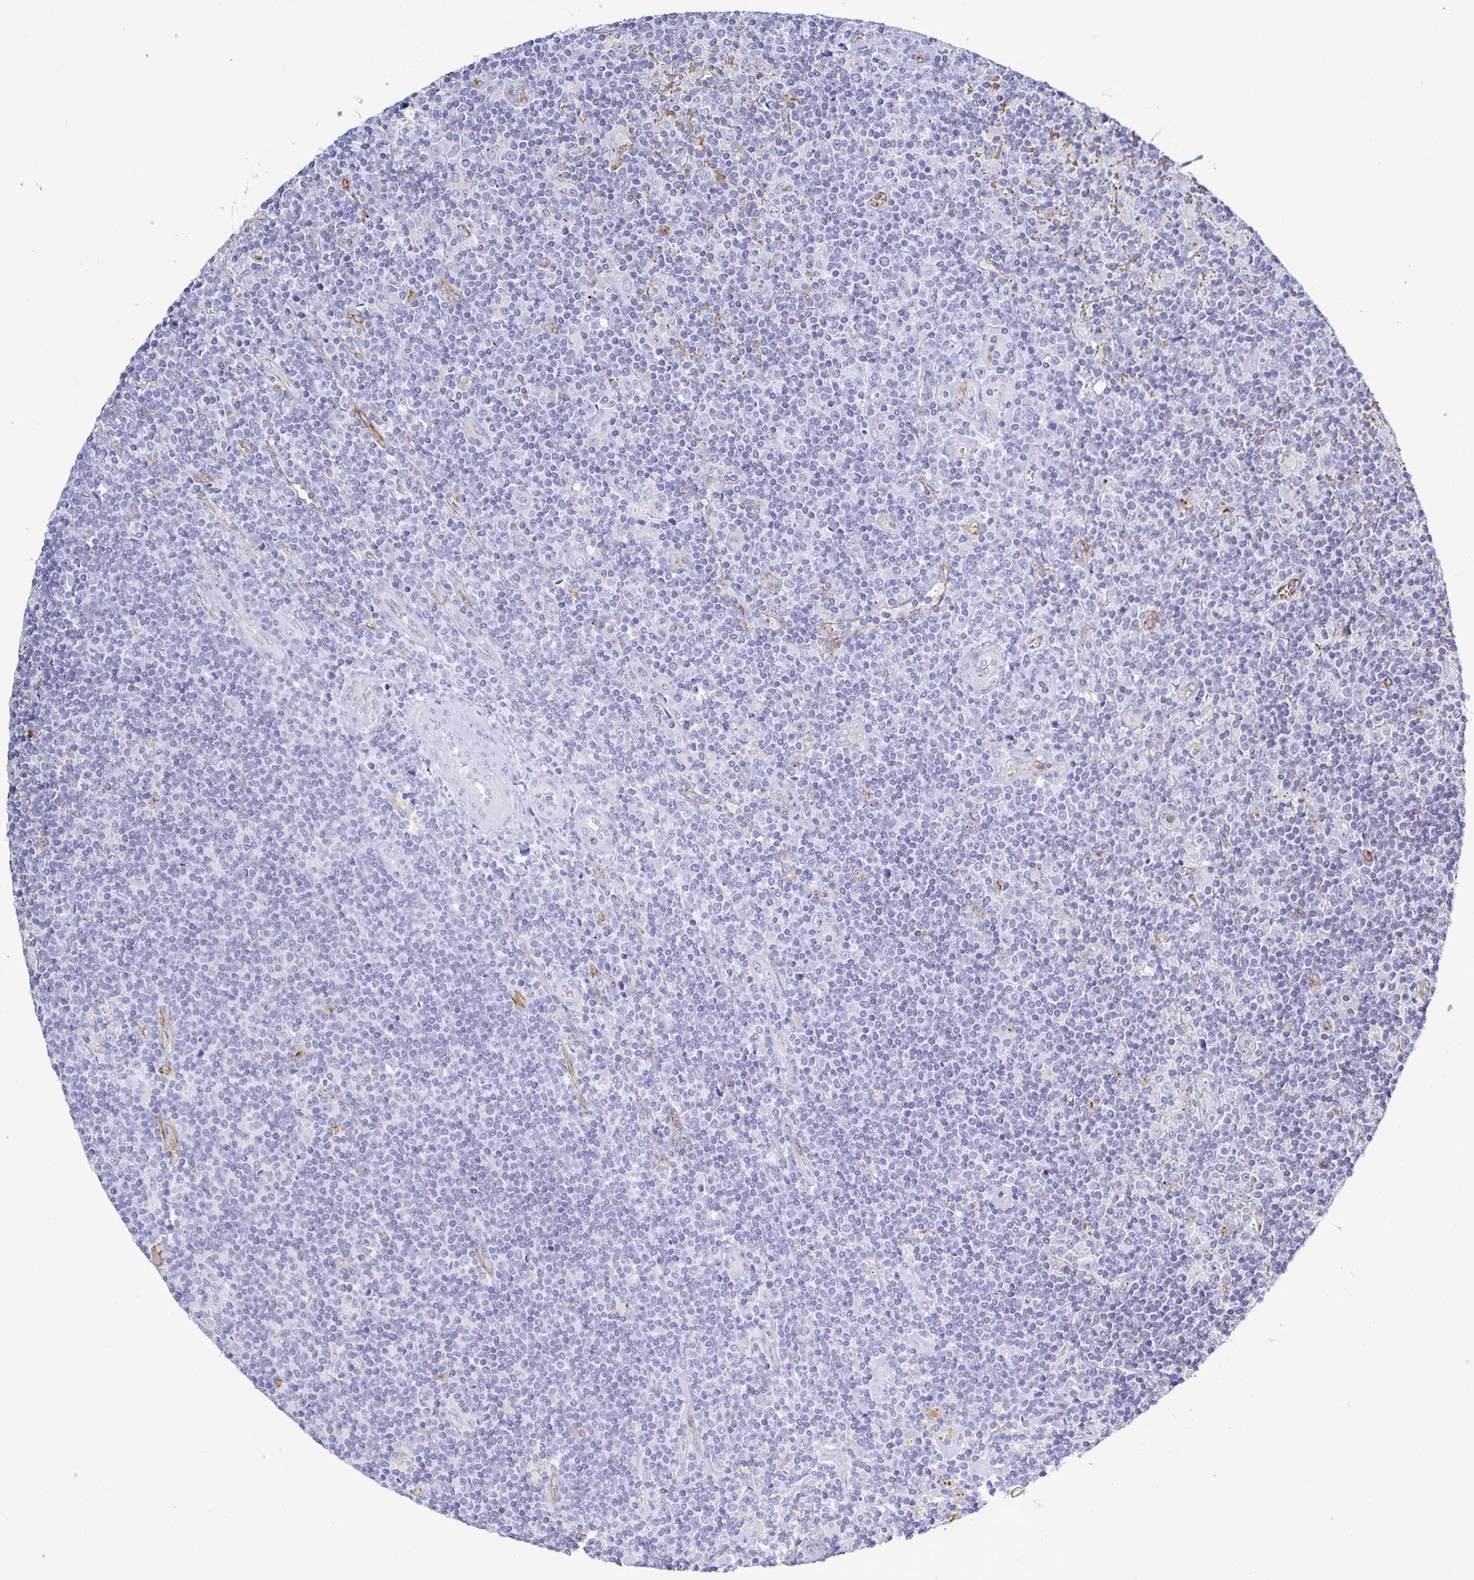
{"staining": {"intensity": "negative", "quantity": "none", "location": "none"}, "tissue": "lymphoma", "cell_type": "Tumor cells", "image_type": "cancer", "snomed": [{"axis": "morphology", "description": "Hodgkin's disease, NOS"}, {"axis": "topography", "description": "Lymph node"}], "caption": "High magnification brightfield microscopy of lymphoma stained with DAB (3,3'-diaminobenzidine) (brown) and counterstained with hematoxylin (blue): tumor cells show no significant staining.", "gene": "ACSBG2", "patient": {"sex": "male", "age": 40}}